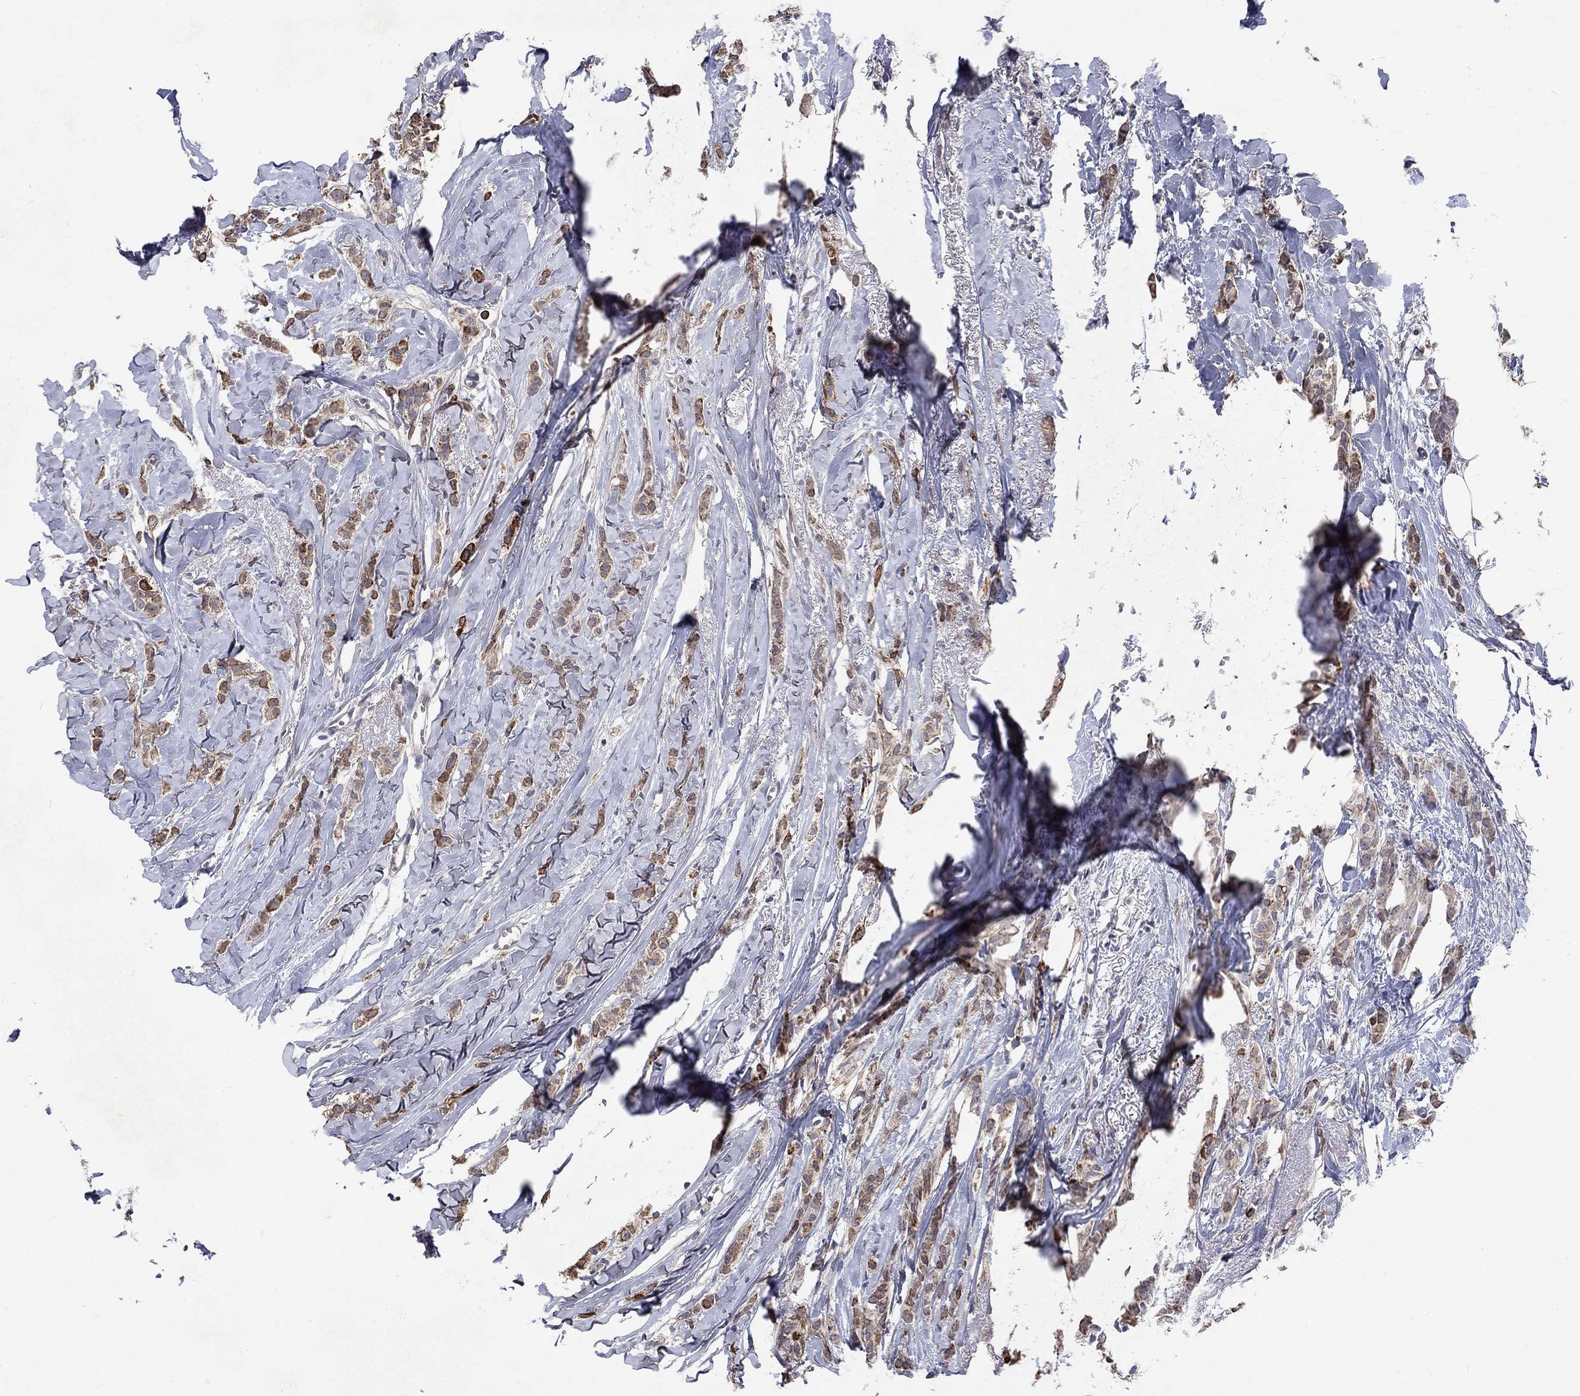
{"staining": {"intensity": "moderate", "quantity": ">75%", "location": "cytoplasmic/membranous"}, "tissue": "breast cancer", "cell_type": "Tumor cells", "image_type": "cancer", "snomed": [{"axis": "morphology", "description": "Duct carcinoma"}, {"axis": "topography", "description": "Breast"}], "caption": "Immunohistochemical staining of breast cancer shows medium levels of moderate cytoplasmic/membranous protein positivity in approximately >75% of tumor cells.", "gene": "CHST5", "patient": {"sex": "female", "age": 85}}